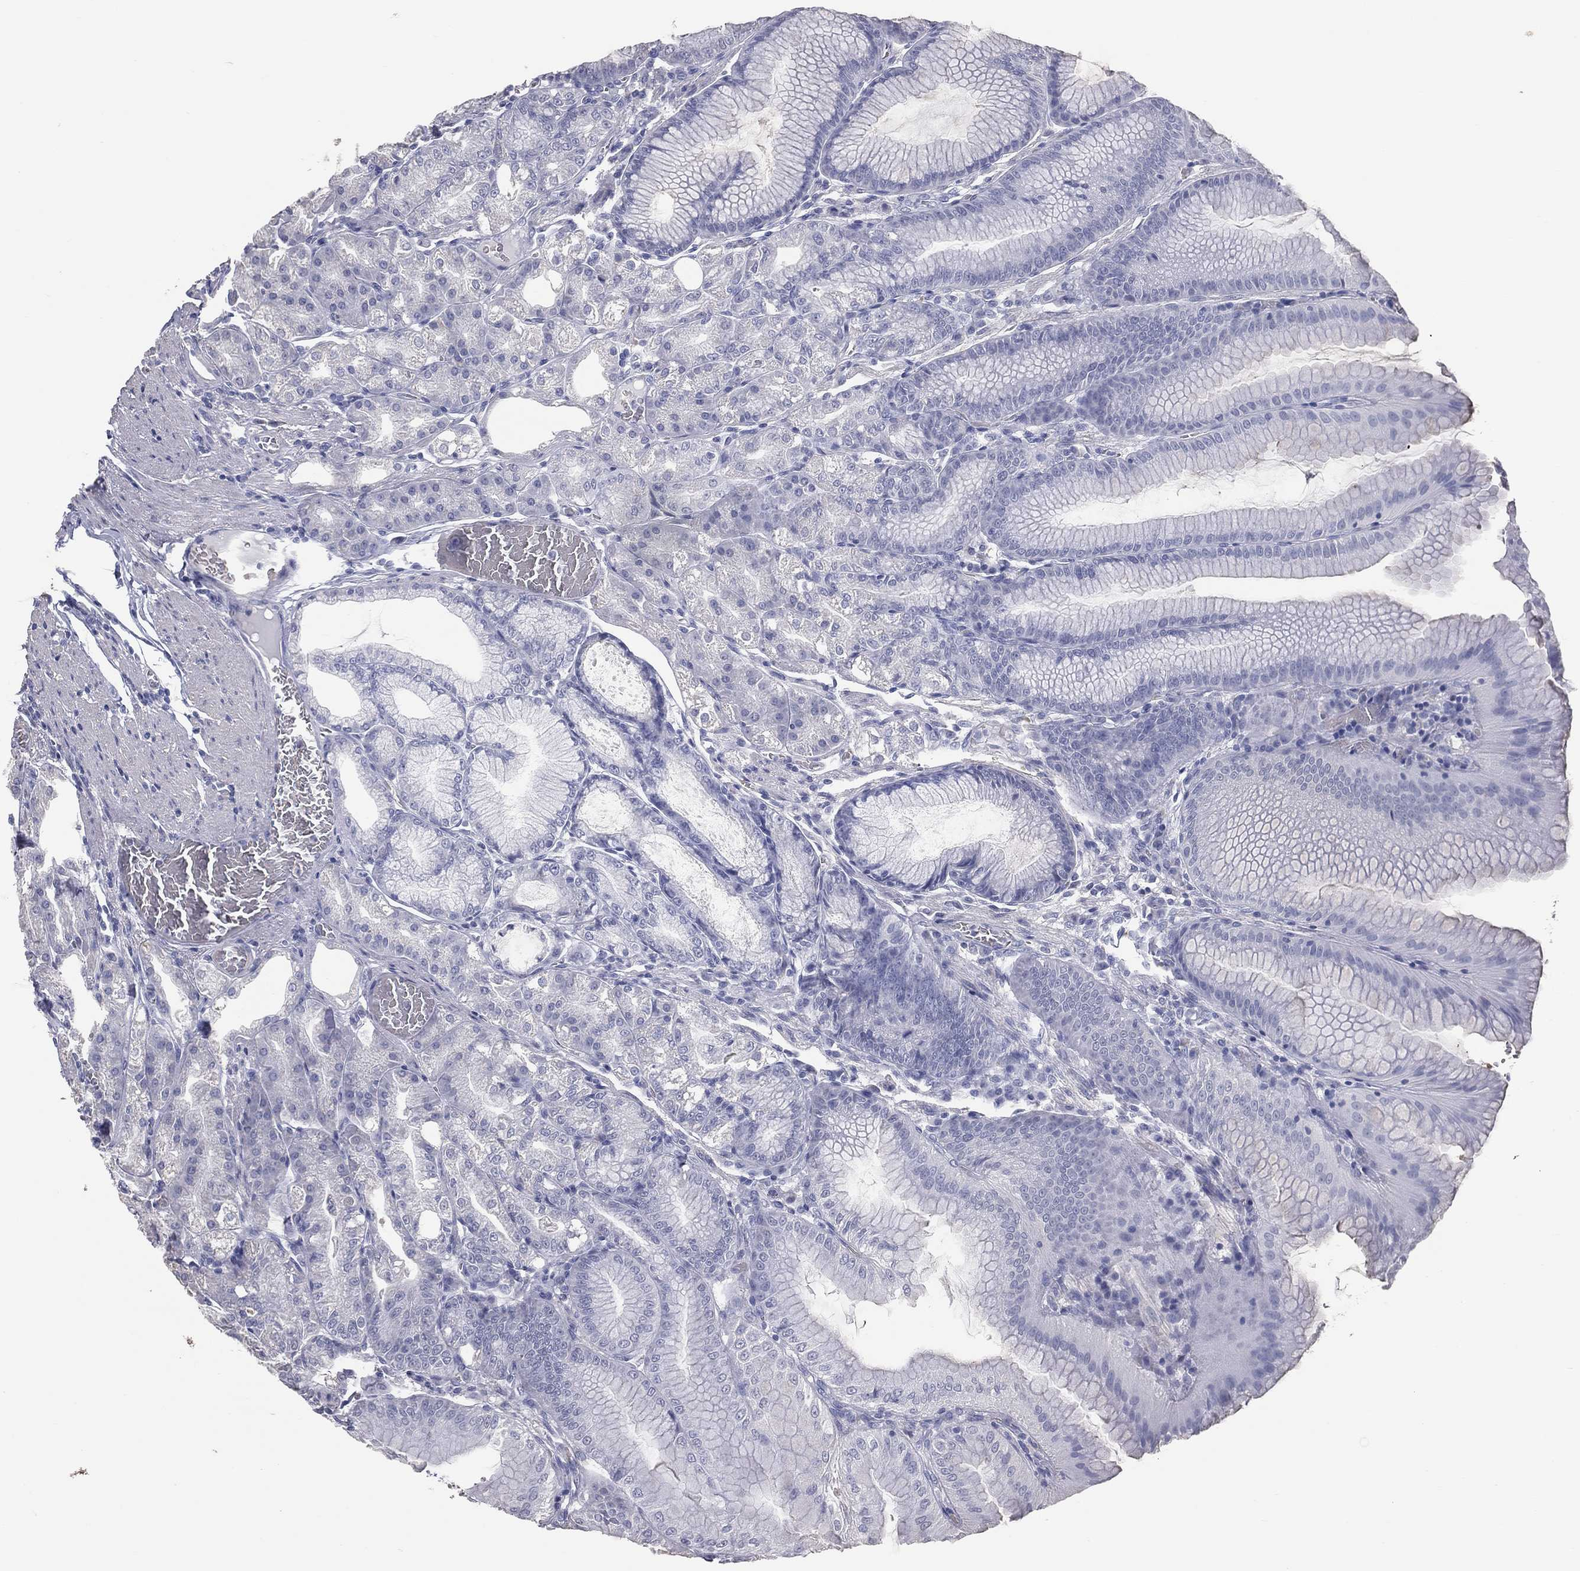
{"staining": {"intensity": "negative", "quantity": "none", "location": "none"}, "tissue": "stomach", "cell_type": "Glandular cells", "image_type": "normal", "snomed": [{"axis": "morphology", "description": "Normal tissue, NOS"}, {"axis": "topography", "description": "Stomach"}], "caption": "Stomach stained for a protein using immunohistochemistry (IHC) shows no positivity glandular cells.", "gene": "ESX1", "patient": {"sex": "male", "age": 71}}